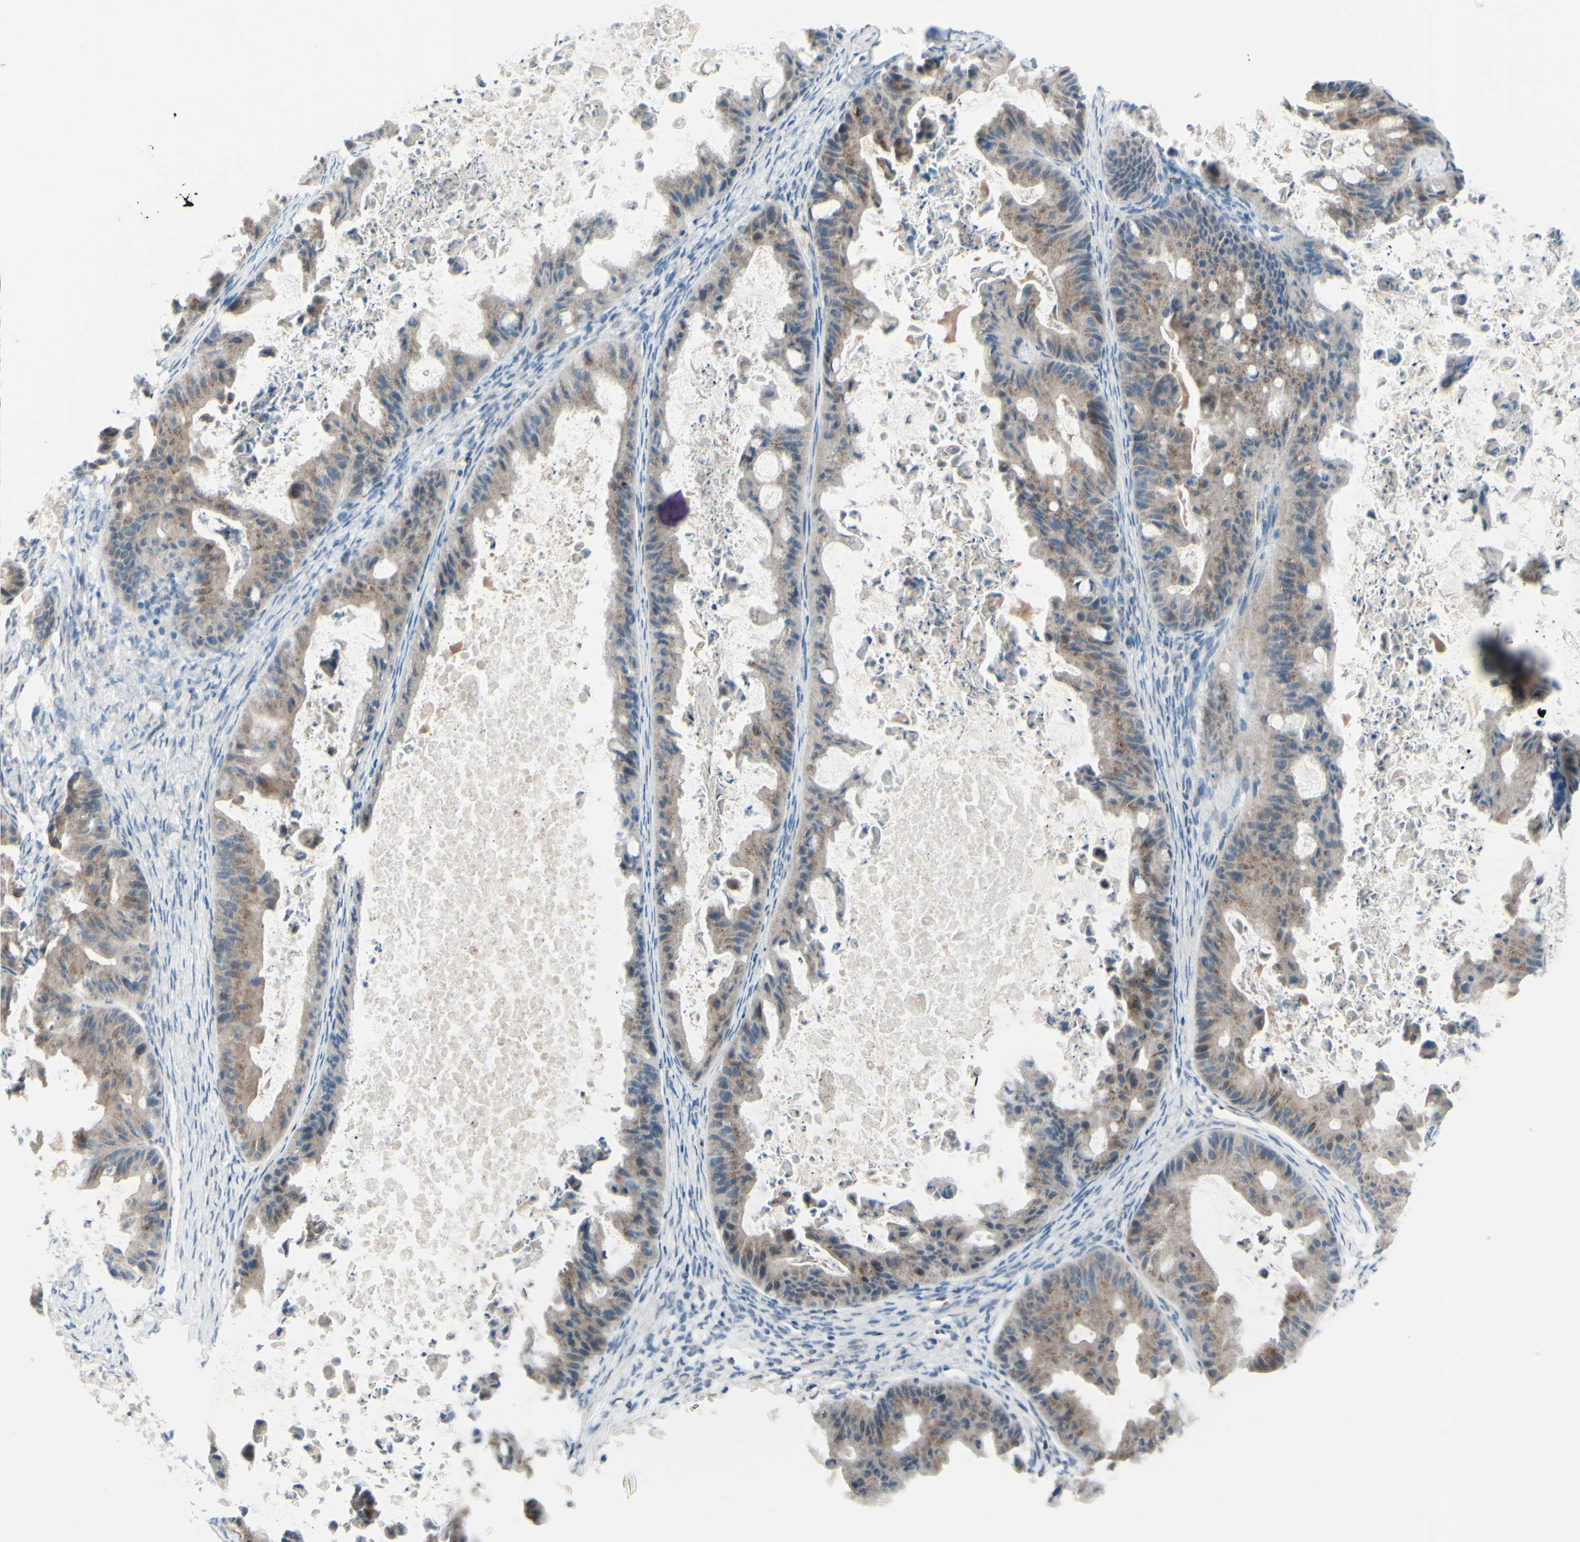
{"staining": {"intensity": "moderate", "quantity": ">75%", "location": "cytoplasmic/membranous"}, "tissue": "ovarian cancer", "cell_type": "Tumor cells", "image_type": "cancer", "snomed": [{"axis": "morphology", "description": "Cystadenocarcinoma, mucinous, NOS"}, {"axis": "topography", "description": "Ovary"}], "caption": "Immunohistochemistry photomicrograph of neoplastic tissue: ovarian mucinous cystadenocarcinoma stained using IHC shows medium levels of moderate protein expression localized specifically in the cytoplasmic/membranous of tumor cells, appearing as a cytoplasmic/membranous brown color.", "gene": "B4GALT1", "patient": {"sex": "female", "age": 37}}